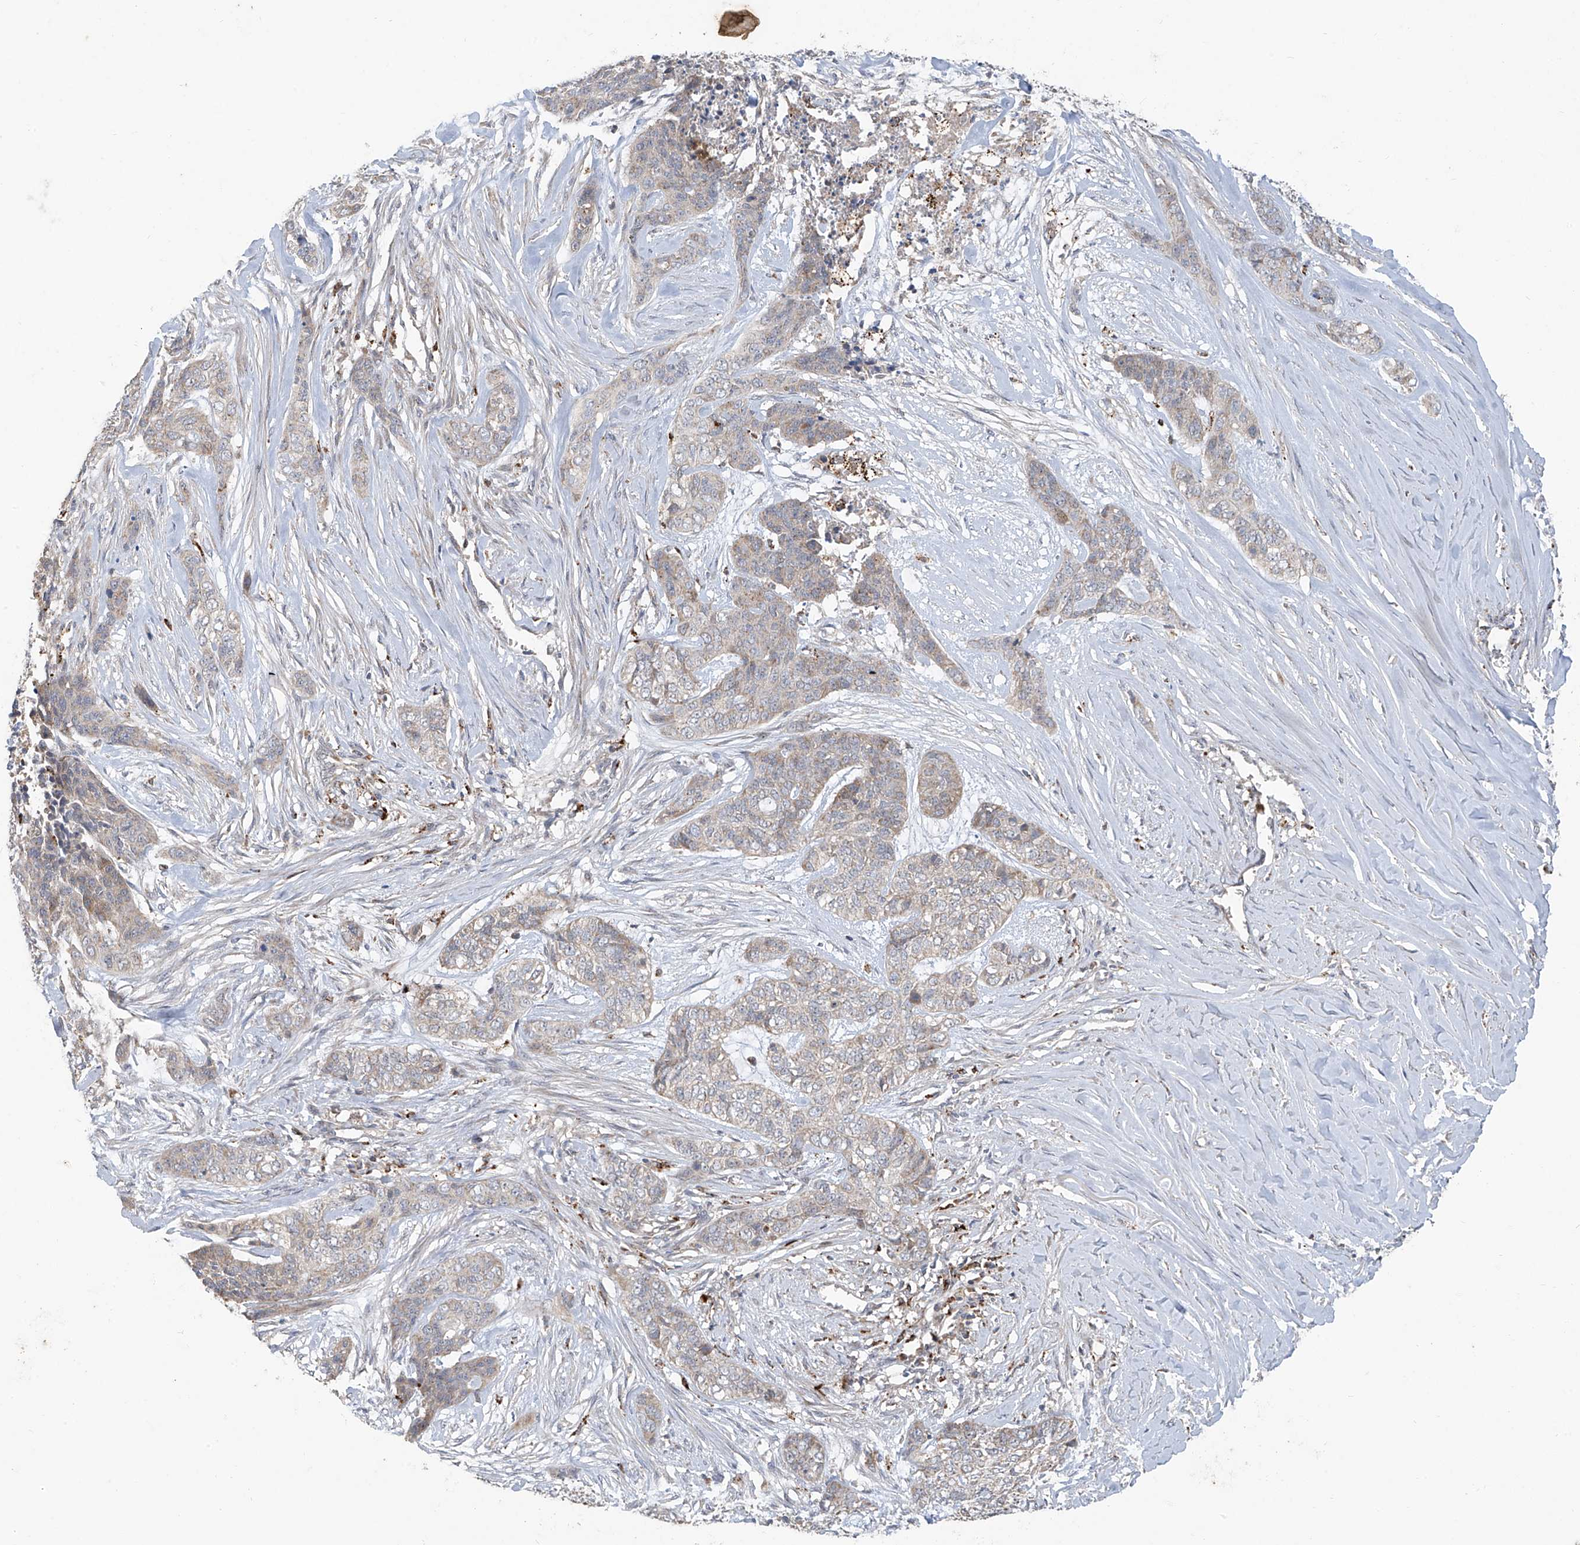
{"staining": {"intensity": "weak", "quantity": "<25%", "location": "cytoplasmic/membranous"}, "tissue": "skin cancer", "cell_type": "Tumor cells", "image_type": "cancer", "snomed": [{"axis": "morphology", "description": "Basal cell carcinoma"}, {"axis": "topography", "description": "Skin"}], "caption": "Immunohistochemical staining of skin basal cell carcinoma shows no significant expression in tumor cells.", "gene": "C2orf74", "patient": {"sex": "female", "age": 64}}